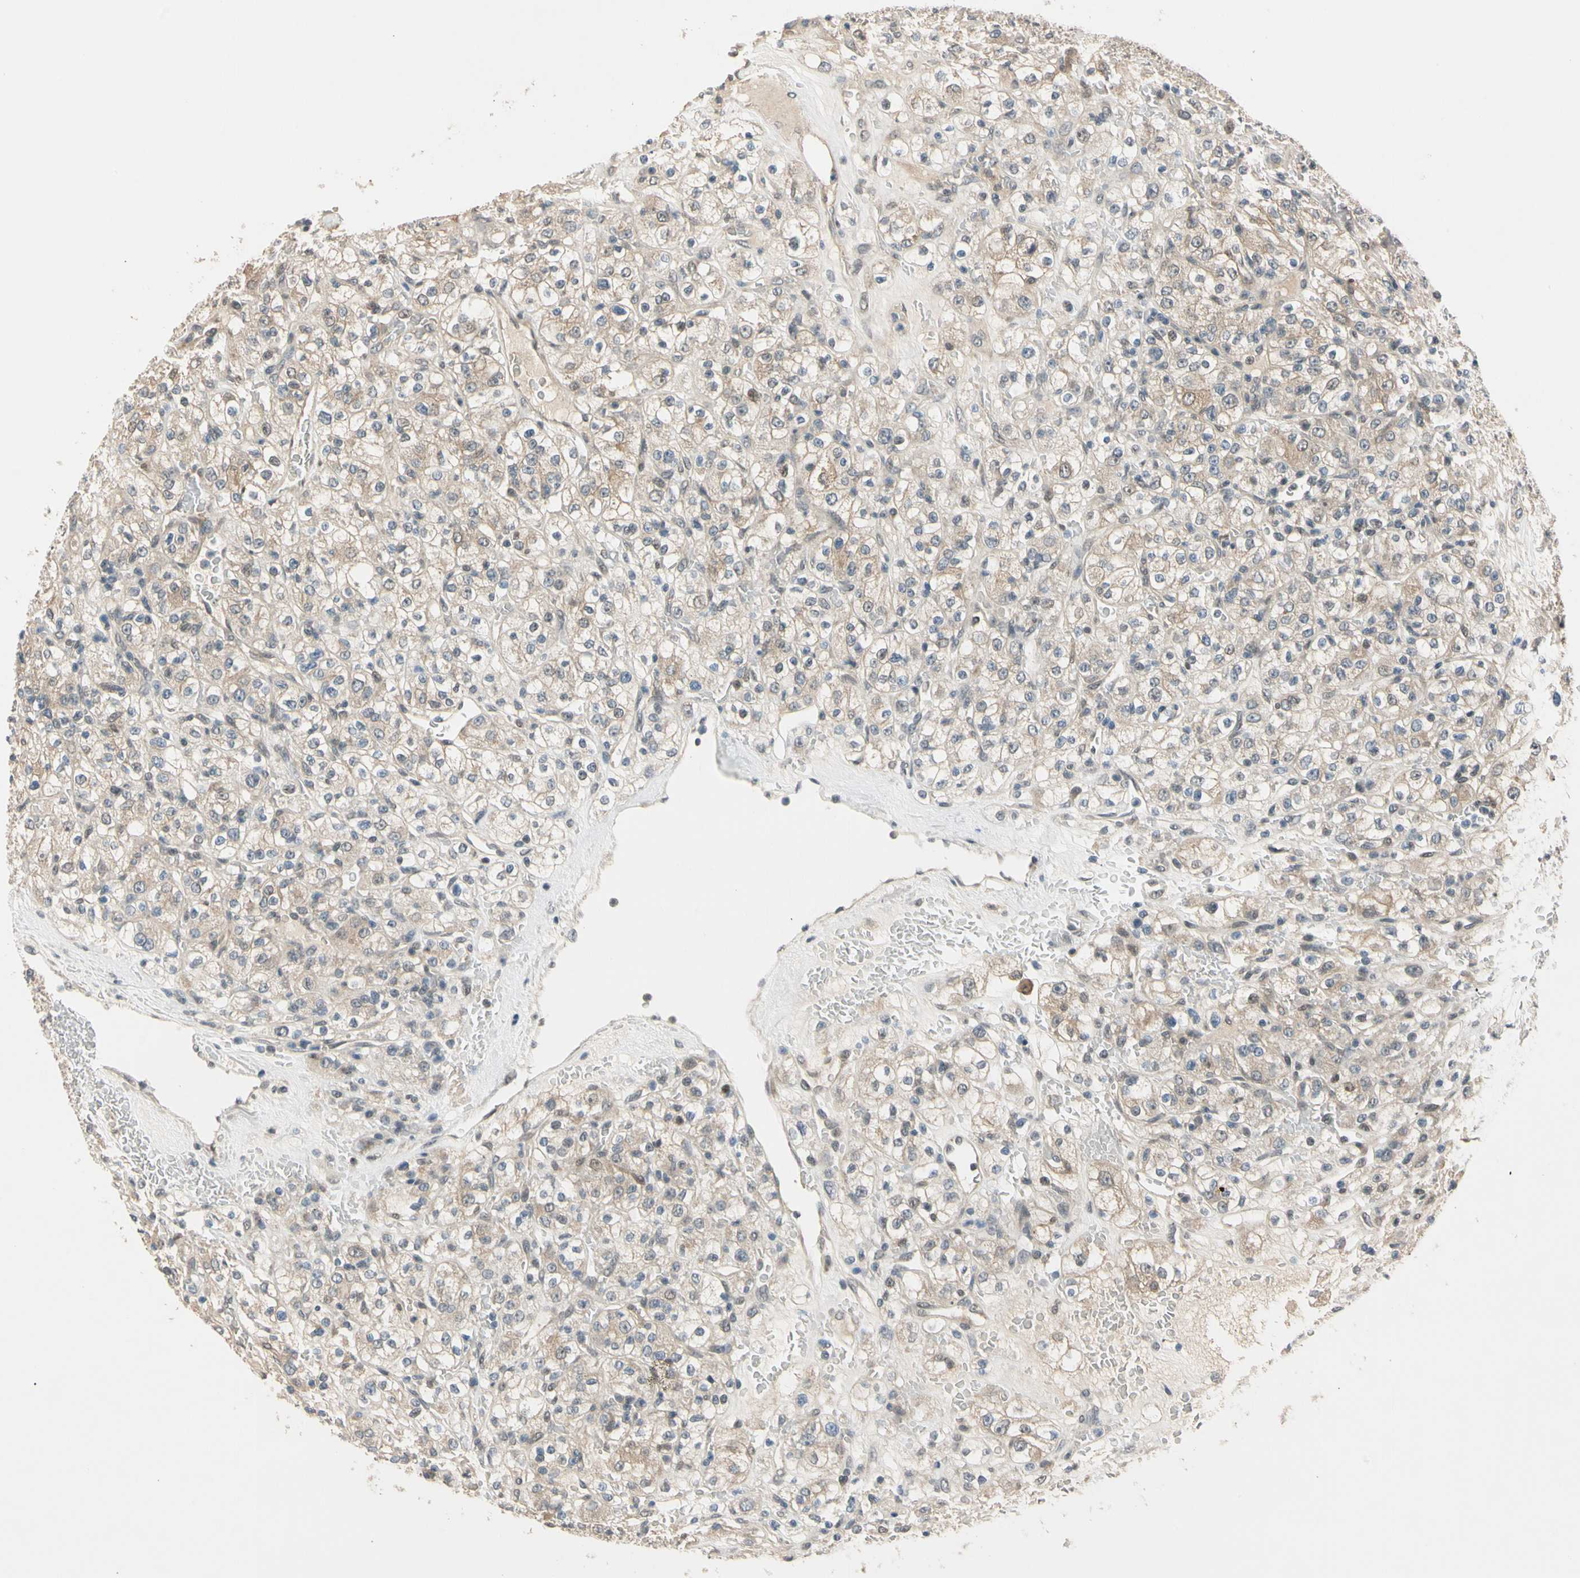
{"staining": {"intensity": "weak", "quantity": ">75%", "location": "cytoplasmic/membranous"}, "tissue": "renal cancer", "cell_type": "Tumor cells", "image_type": "cancer", "snomed": [{"axis": "morphology", "description": "Normal tissue, NOS"}, {"axis": "morphology", "description": "Adenocarcinoma, NOS"}, {"axis": "topography", "description": "Kidney"}], "caption": "Protein positivity by immunohistochemistry (IHC) demonstrates weak cytoplasmic/membranous staining in about >75% of tumor cells in renal cancer (adenocarcinoma). Immunohistochemistry stains the protein of interest in brown and the nuclei are stained blue.", "gene": "RIOX2", "patient": {"sex": "female", "age": 72}}